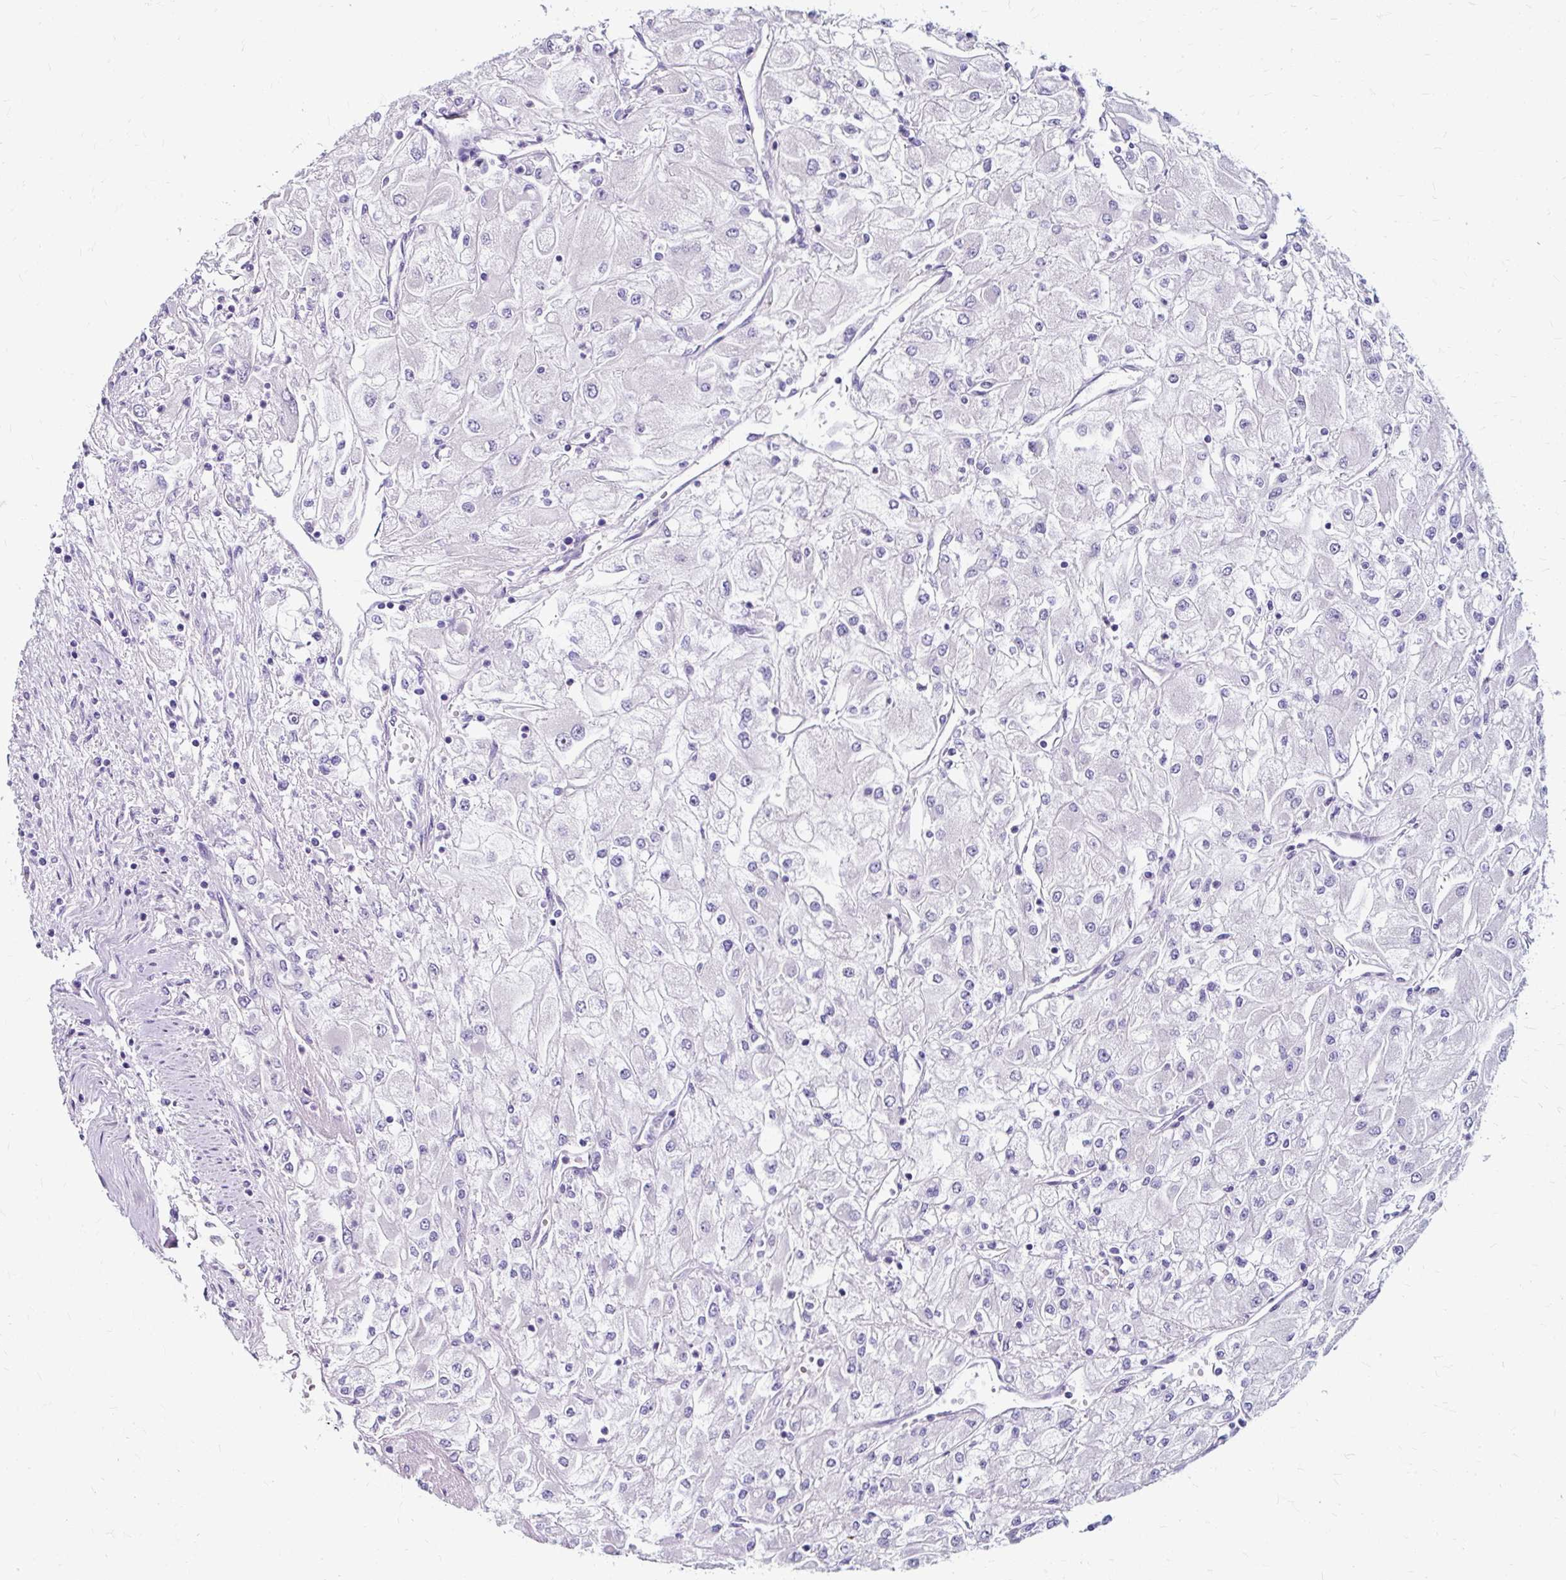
{"staining": {"intensity": "negative", "quantity": "none", "location": "none"}, "tissue": "renal cancer", "cell_type": "Tumor cells", "image_type": "cancer", "snomed": [{"axis": "morphology", "description": "Adenocarcinoma, NOS"}, {"axis": "topography", "description": "Kidney"}], "caption": "Renal cancer (adenocarcinoma) was stained to show a protein in brown. There is no significant expression in tumor cells.", "gene": "ZNF555", "patient": {"sex": "male", "age": 80}}